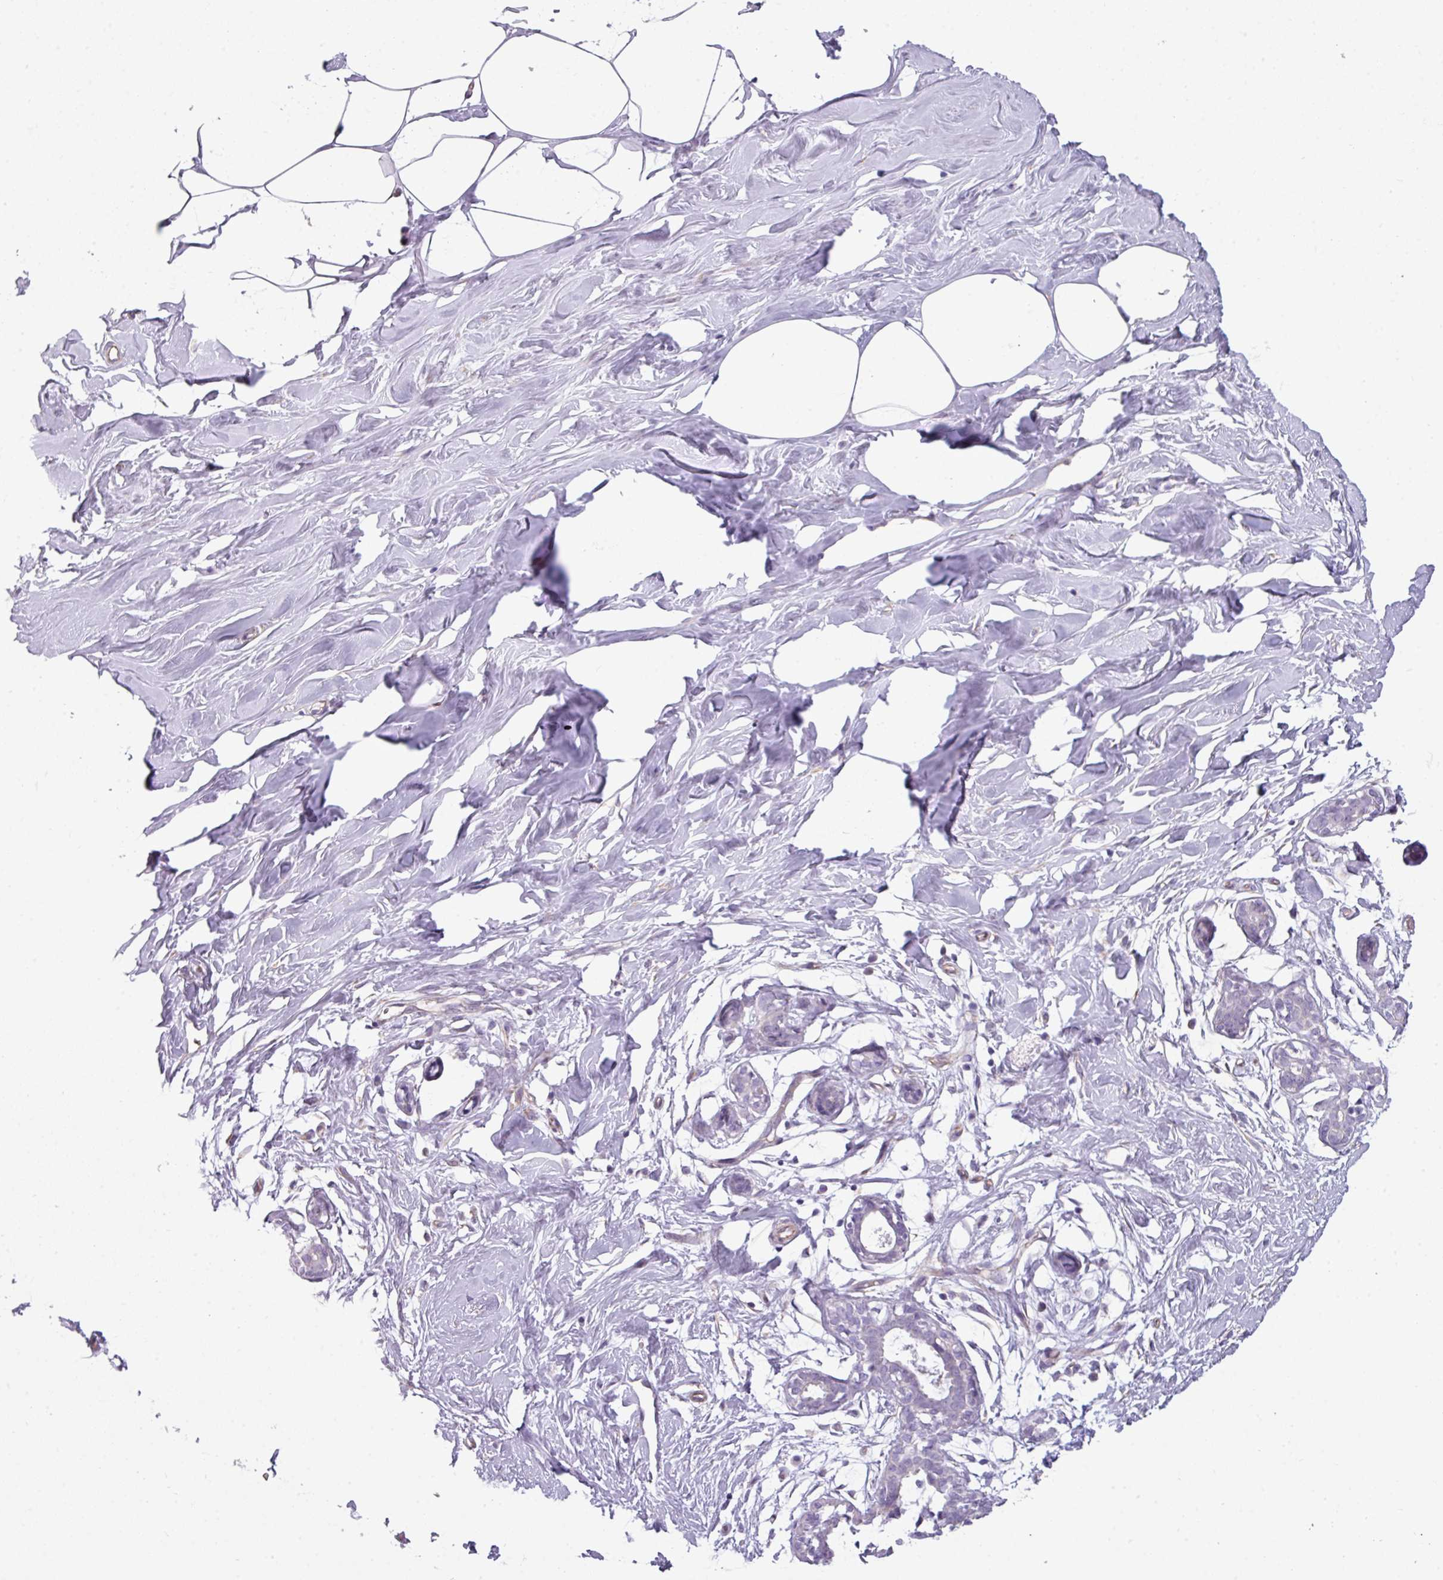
{"staining": {"intensity": "negative", "quantity": "none", "location": "none"}, "tissue": "breast", "cell_type": "Adipocytes", "image_type": "normal", "snomed": [{"axis": "morphology", "description": "Normal tissue, NOS"}, {"axis": "topography", "description": "Breast"}], "caption": "Image shows no protein positivity in adipocytes of normal breast. The staining is performed using DAB brown chromogen with nuclei counter-stained in using hematoxylin.", "gene": "BUD23", "patient": {"sex": "female", "age": 27}}